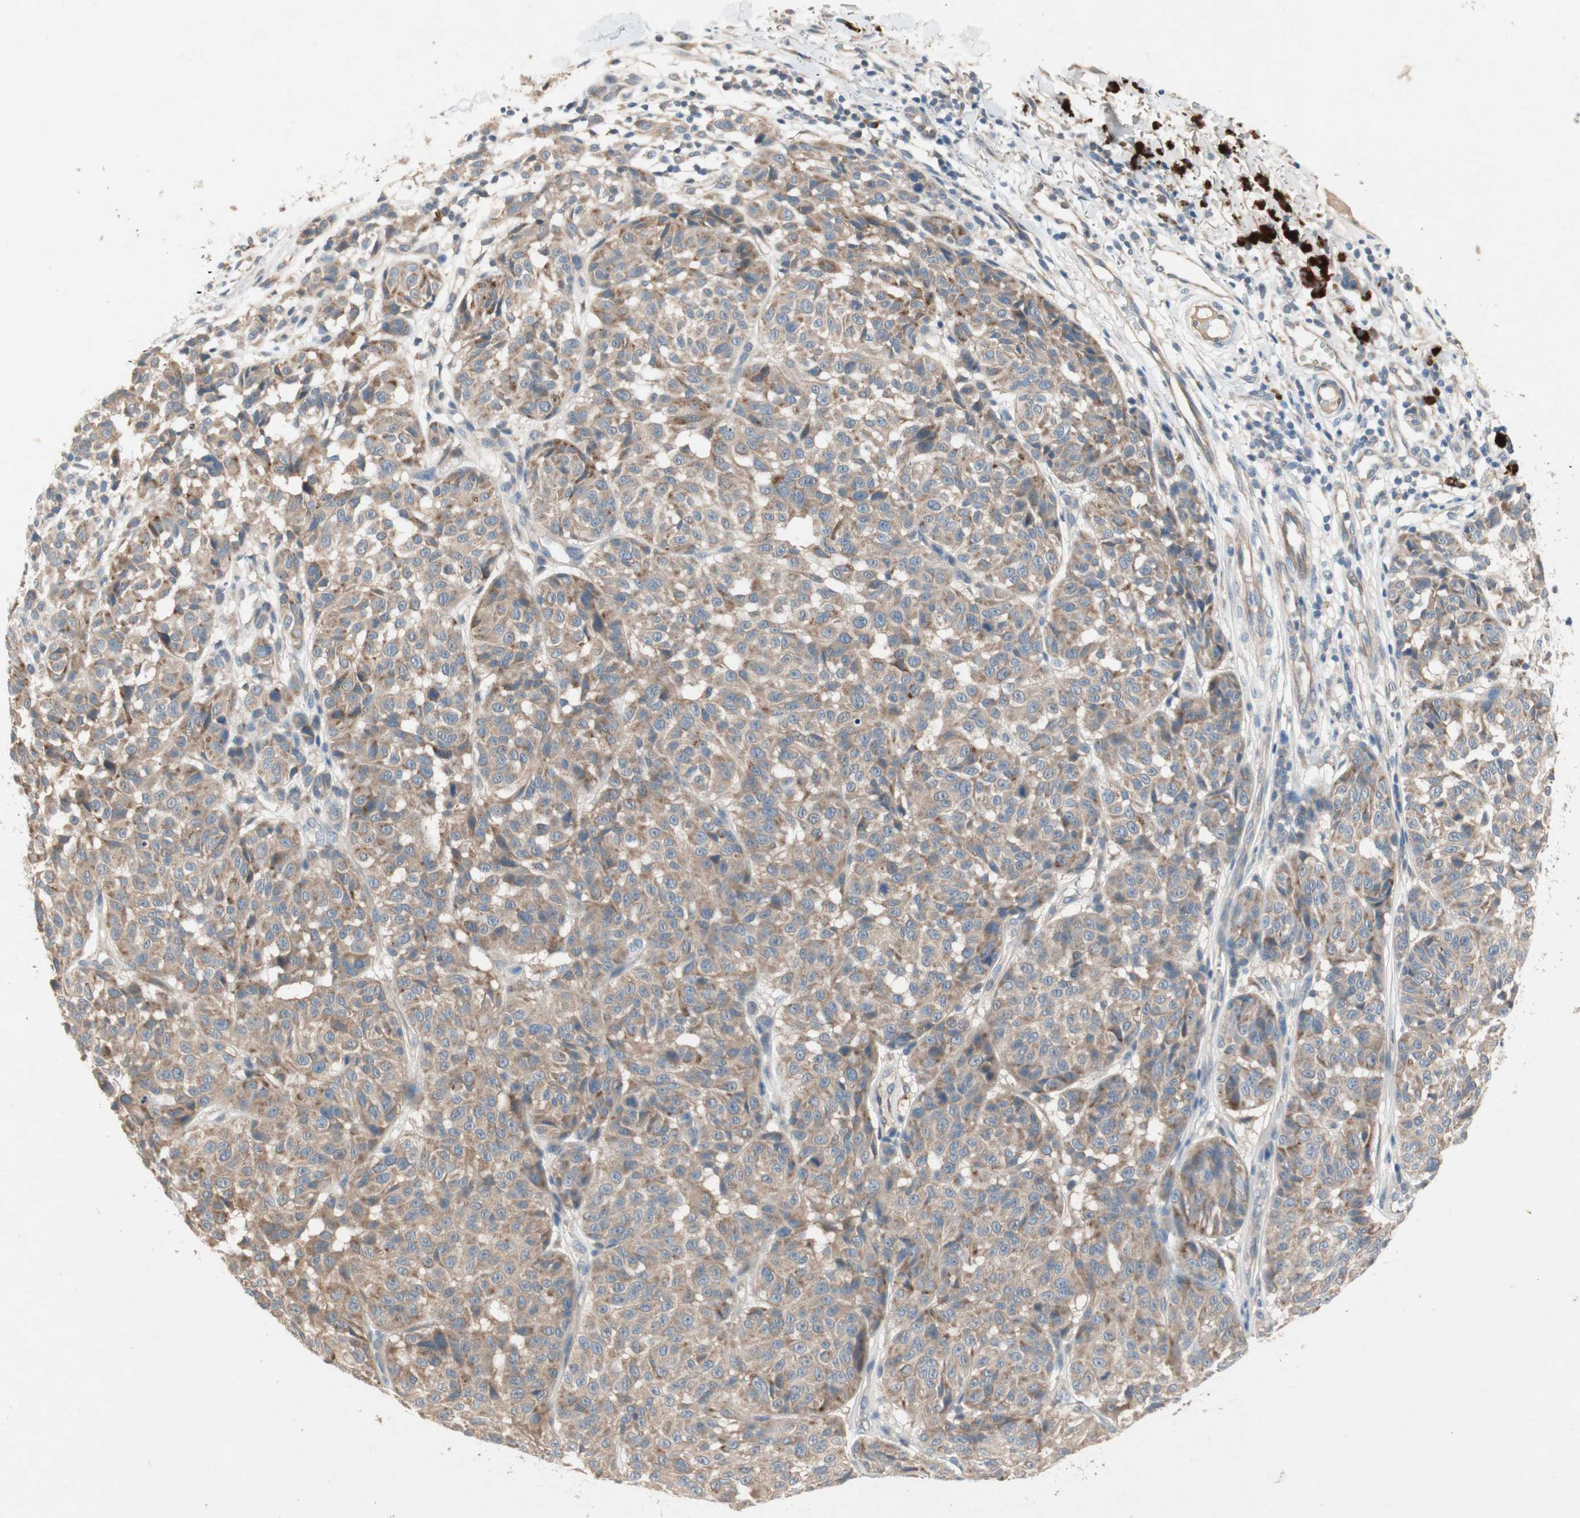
{"staining": {"intensity": "weak", "quantity": ">75%", "location": "cytoplasmic/membranous"}, "tissue": "melanoma", "cell_type": "Tumor cells", "image_type": "cancer", "snomed": [{"axis": "morphology", "description": "Malignant melanoma, NOS"}, {"axis": "topography", "description": "Skin"}], "caption": "Protein staining displays weak cytoplasmic/membranous expression in approximately >75% of tumor cells in malignant melanoma. The protein is shown in brown color, while the nuclei are stained blue.", "gene": "NCLN", "patient": {"sex": "female", "age": 46}}